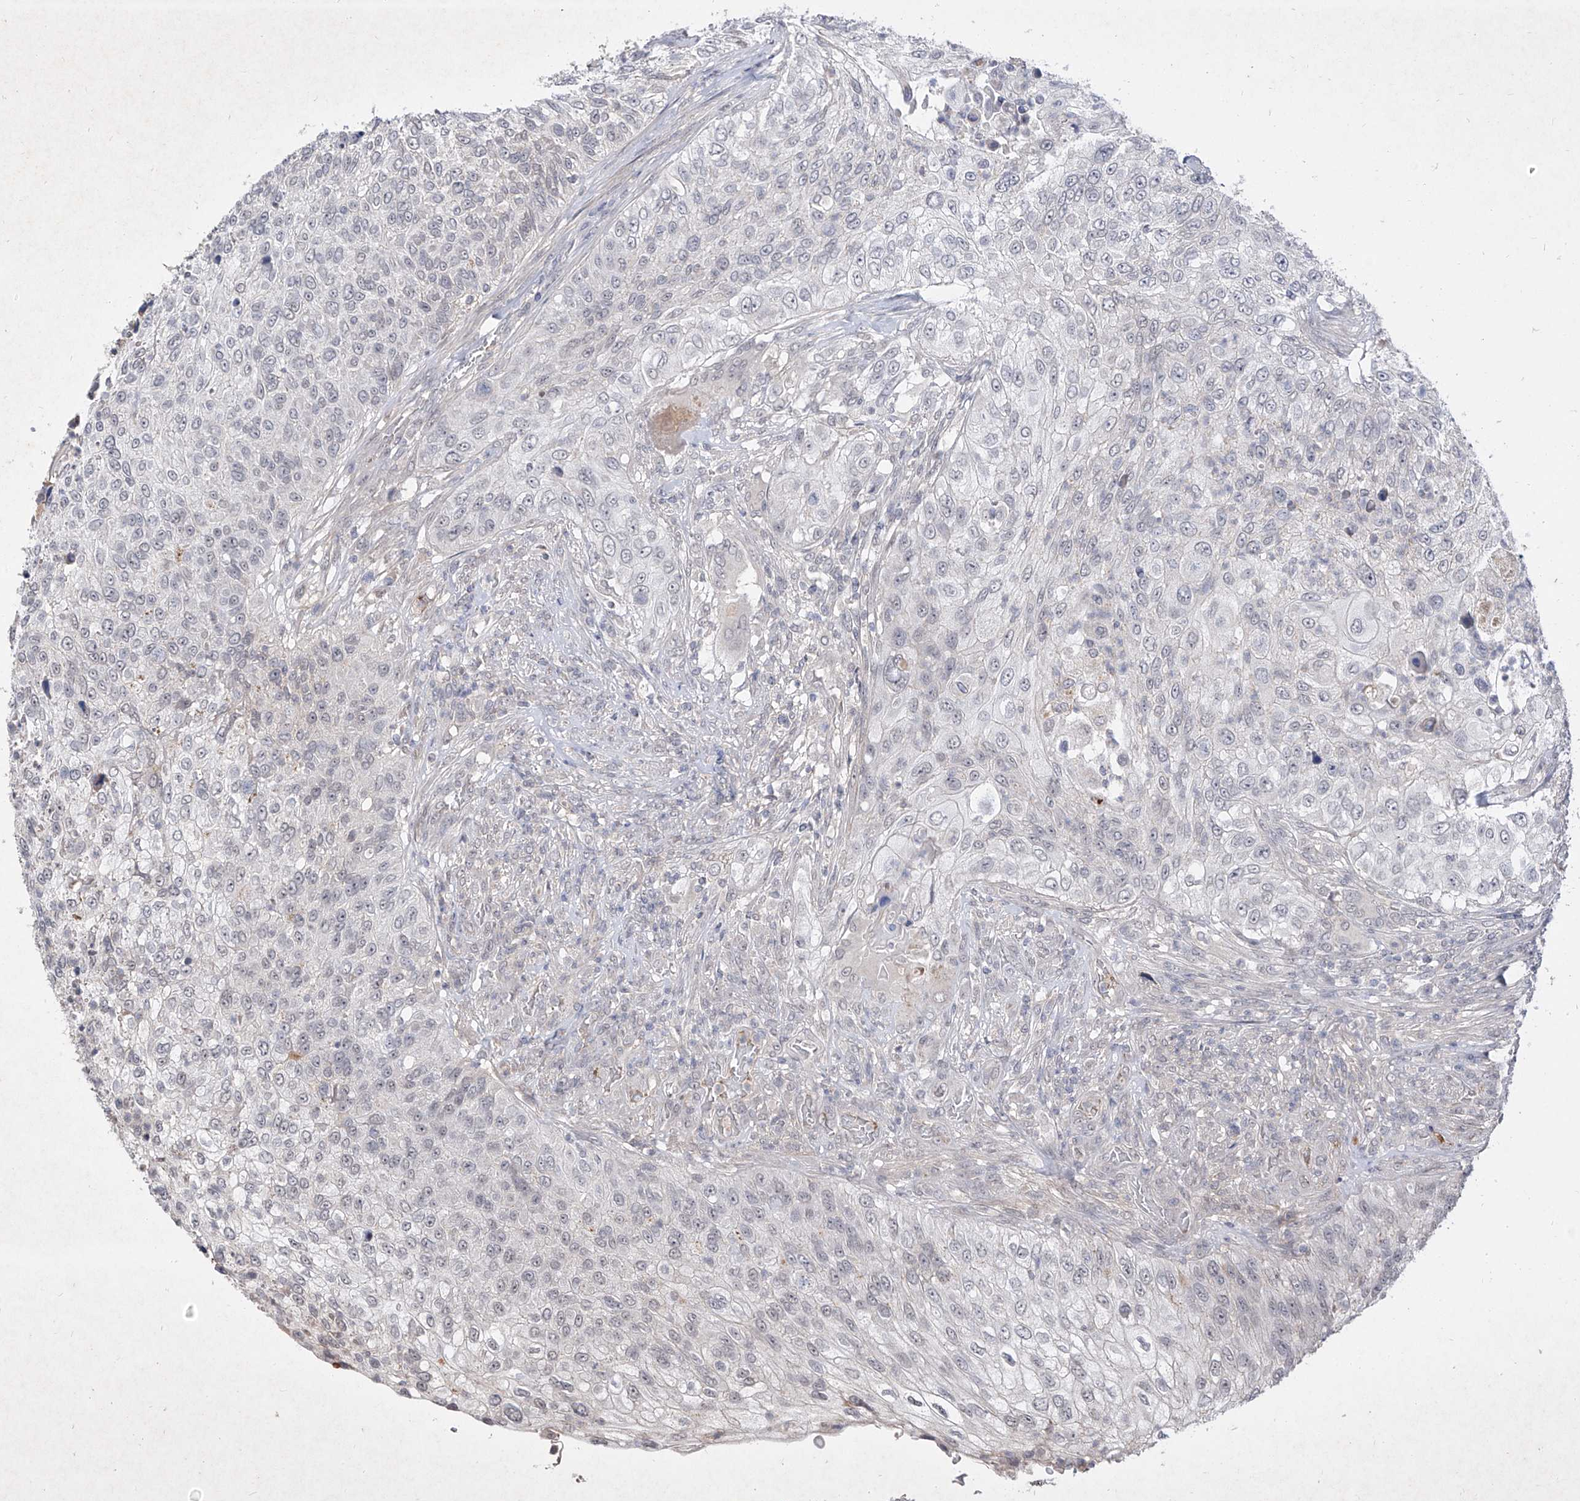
{"staining": {"intensity": "negative", "quantity": "none", "location": "none"}, "tissue": "urothelial cancer", "cell_type": "Tumor cells", "image_type": "cancer", "snomed": [{"axis": "morphology", "description": "Urothelial carcinoma, High grade"}, {"axis": "topography", "description": "Urinary bladder"}], "caption": "Photomicrograph shows no protein expression in tumor cells of urothelial cancer tissue.", "gene": "C4A", "patient": {"sex": "female", "age": 60}}